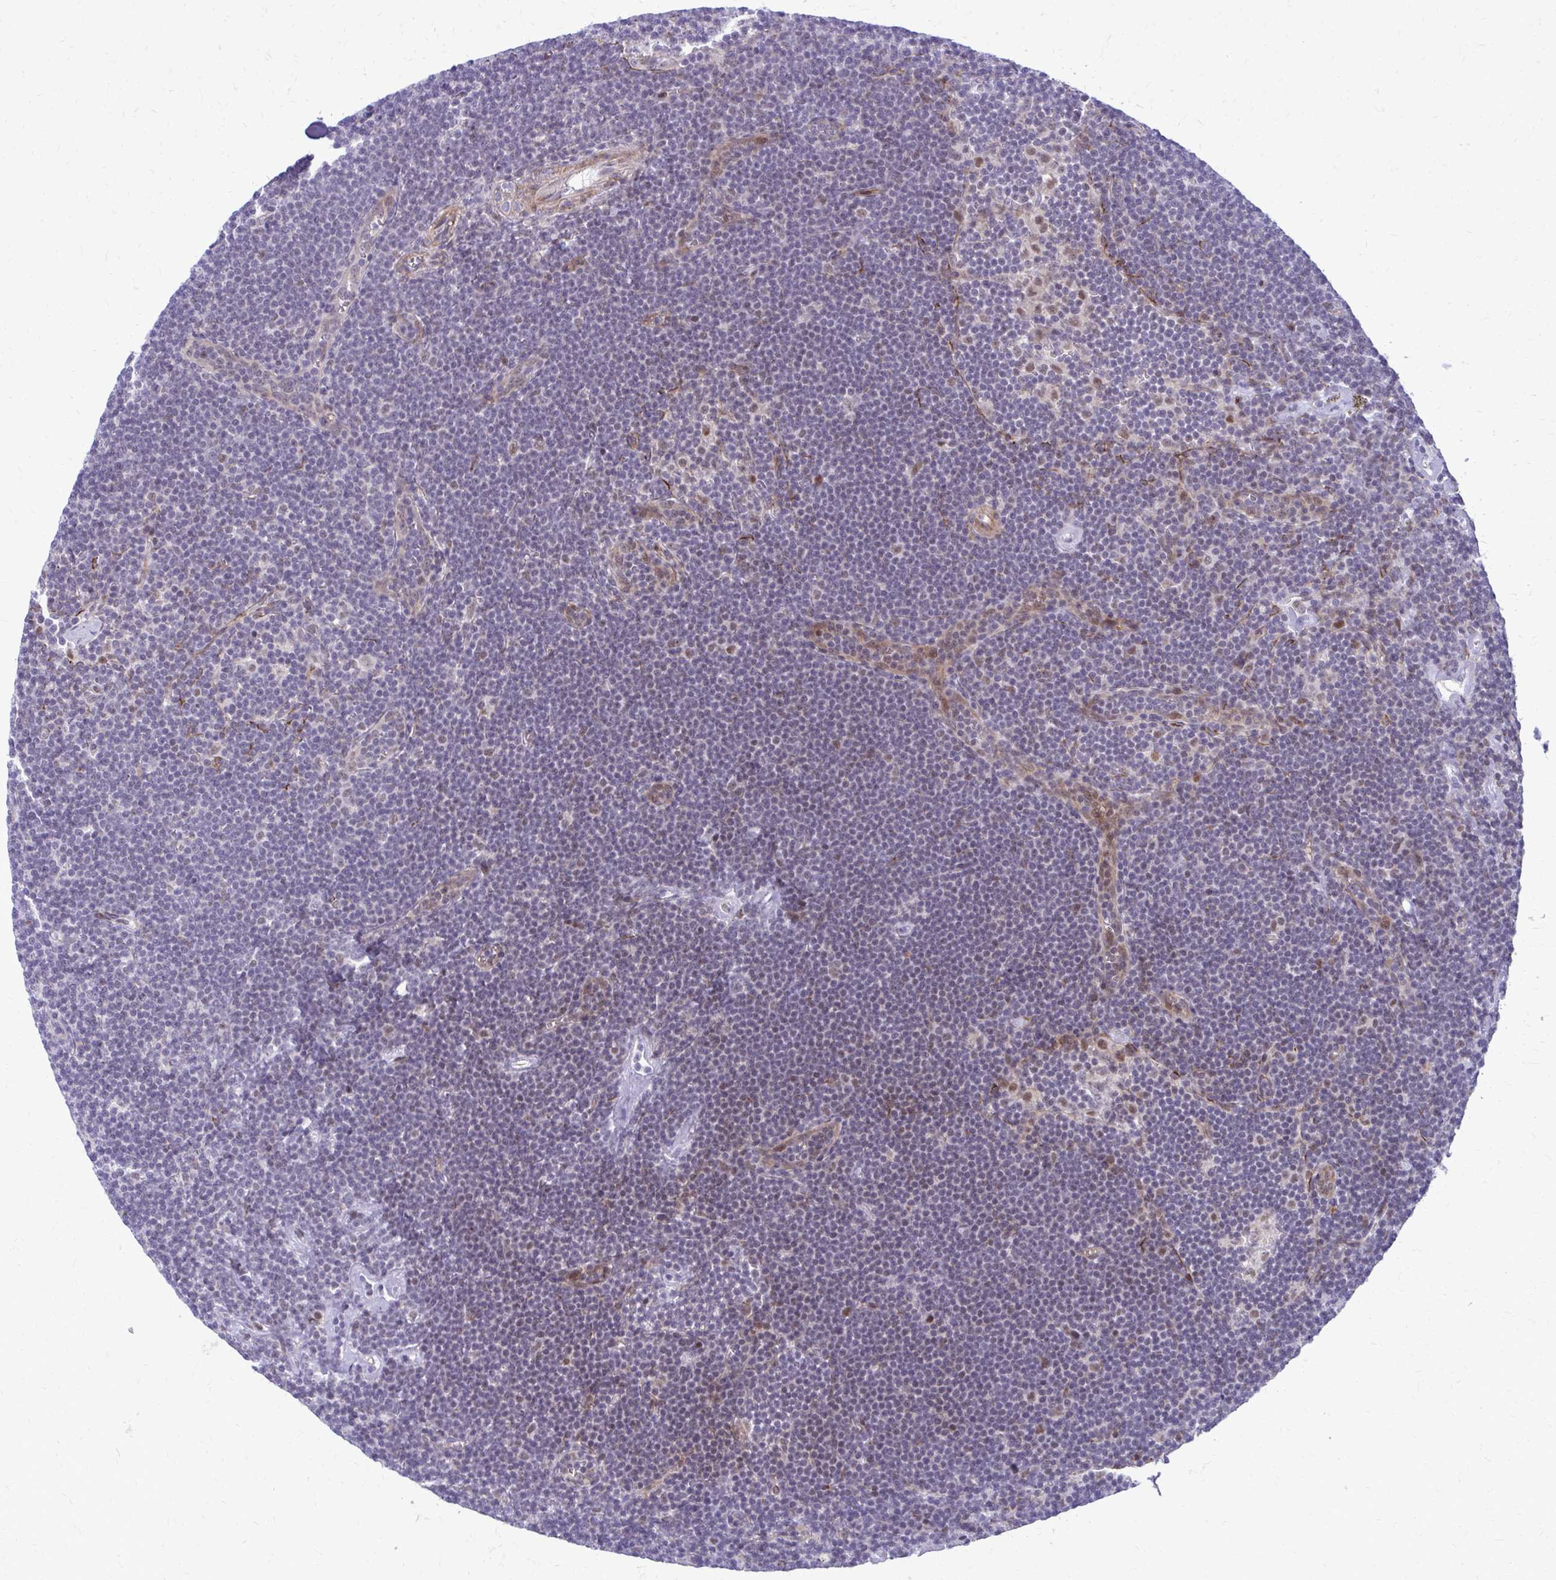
{"staining": {"intensity": "negative", "quantity": "none", "location": "none"}, "tissue": "lymphoma", "cell_type": "Tumor cells", "image_type": "cancer", "snomed": [{"axis": "morphology", "description": "Malignant lymphoma, non-Hodgkin's type, Low grade"}, {"axis": "topography", "description": "Lymph node"}], "caption": "This is an immunohistochemistry (IHC) micrograph of lymphoma. There is no expression in tumor cells.", "gene": "ANKRD30B", "patient": {"sex": "female", "age": 73}}